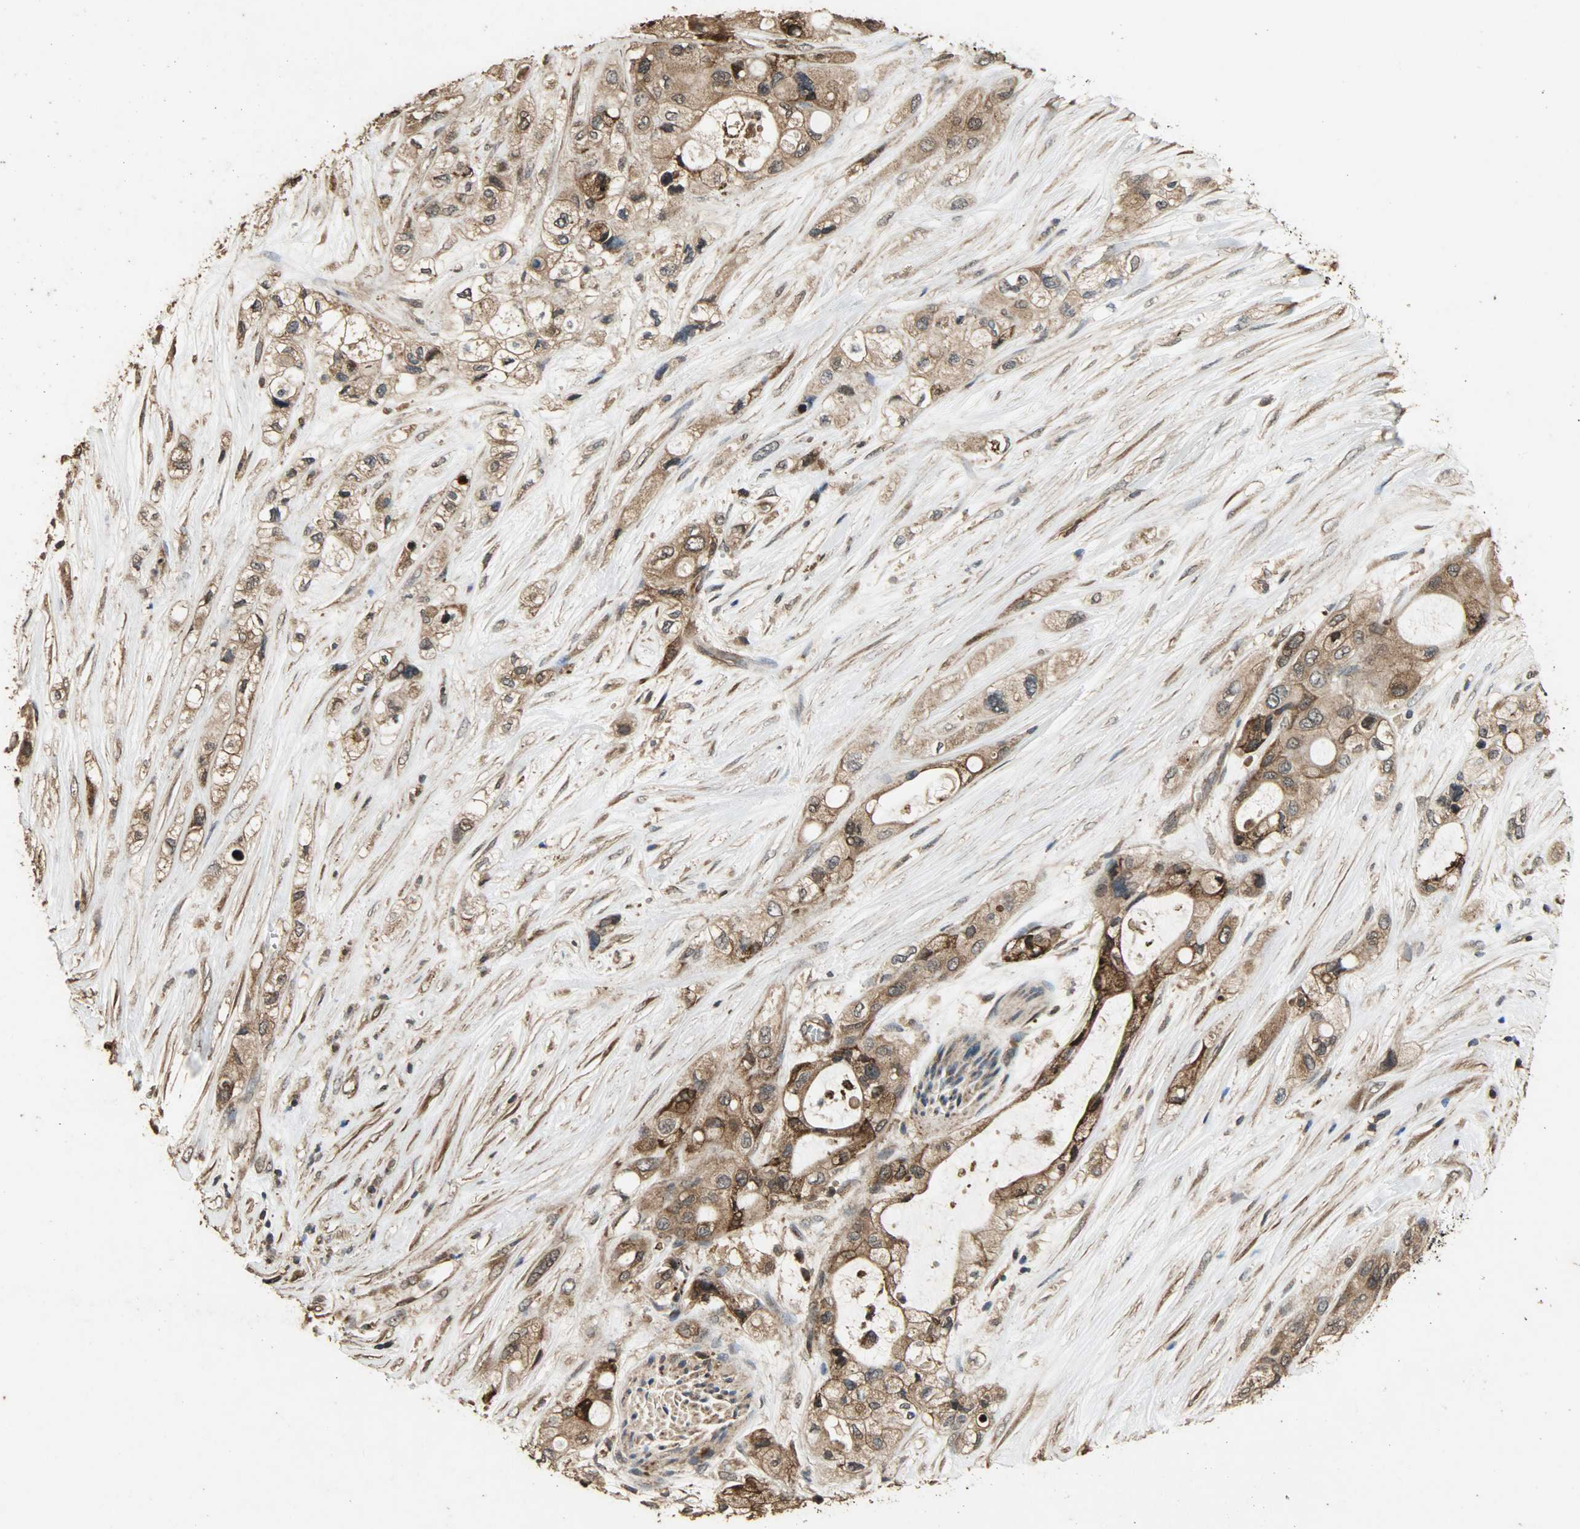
{"staining": {"intensity": "moderate", "quantity": ">75%", "location": "cytoplasmic/membranous"}, "tissue": "pancreatic cancer", "cell_type": "Tumor cells", "image_type": "cancer", "snomed": [{"axis": "morphology", "description": "Adenocarcinoma, NOS"}, {"axis": "topography", "description": "Pancreas"}], "caption": "An immunohistochemistry photomicrograph of neoplastic tissue is shown. Protein staining in brown highlights moderate cytoplasmic/membranous positivity in adenocarcinoma (pancreatic) within tumor cells.", "gene": "CDKN2C", "patient": {"sex": "female", "age": 59}}